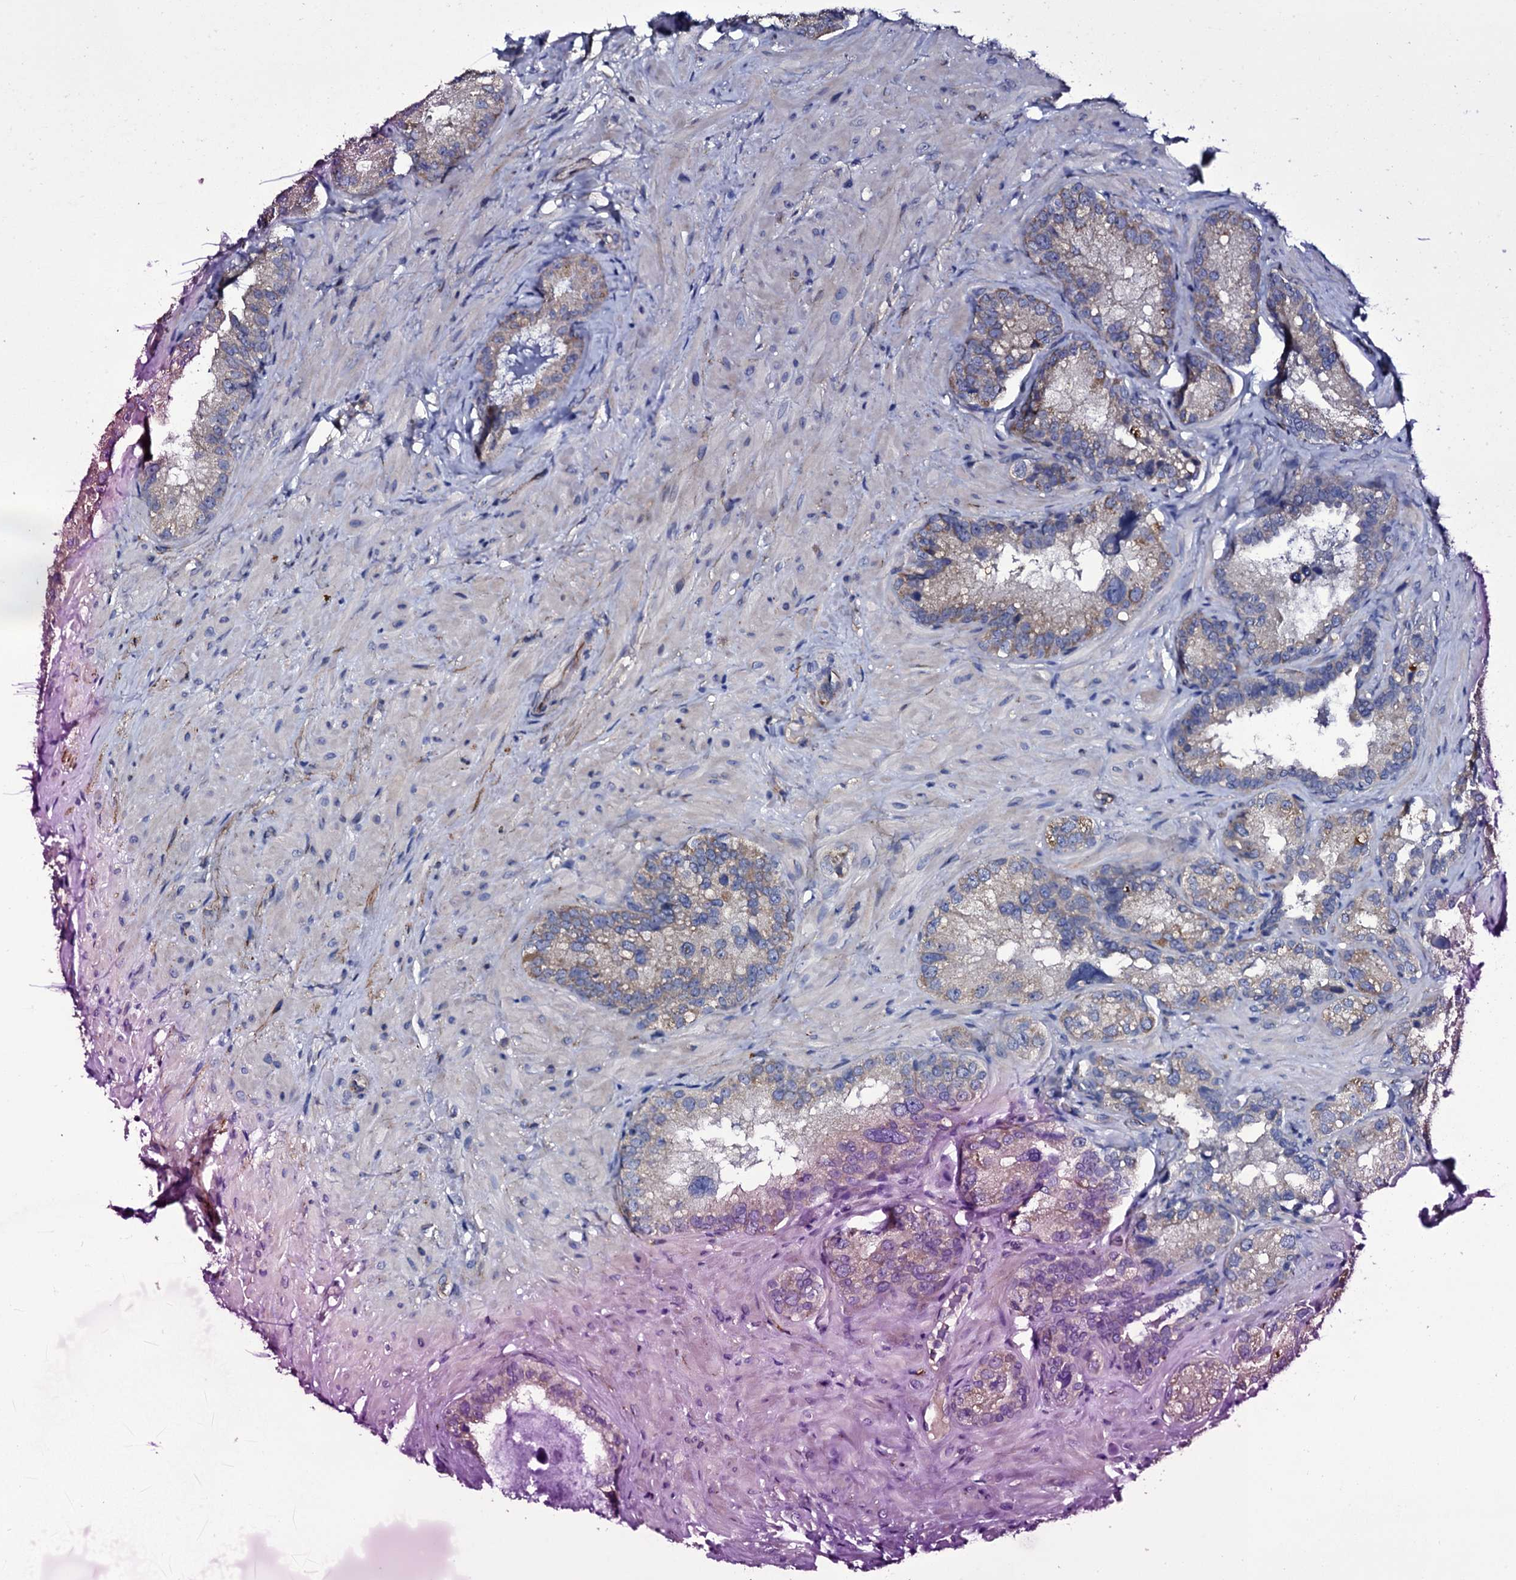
{"staining": {"intensity": "weak", "quantity": "<25%", "location": "cytoplasmic/membranous"}, "tissue": "seminal vesicle", "cell_type": "Glandular cells", "image_type": "normal", "snomed": [{"axis": "morphology", "description": "Normal tissue, NOS"}, {"axis": "topography", "description": "Seminal veicle"}, {"axis": "topography", "description": "Peripheral nerve tissue"}], "caption": "IHC of unremarkable seminal vesicle exhibits no expression in glandular cells.", "gene": "BCL2L14", "patient": {"sex": "male", "age": 67}}